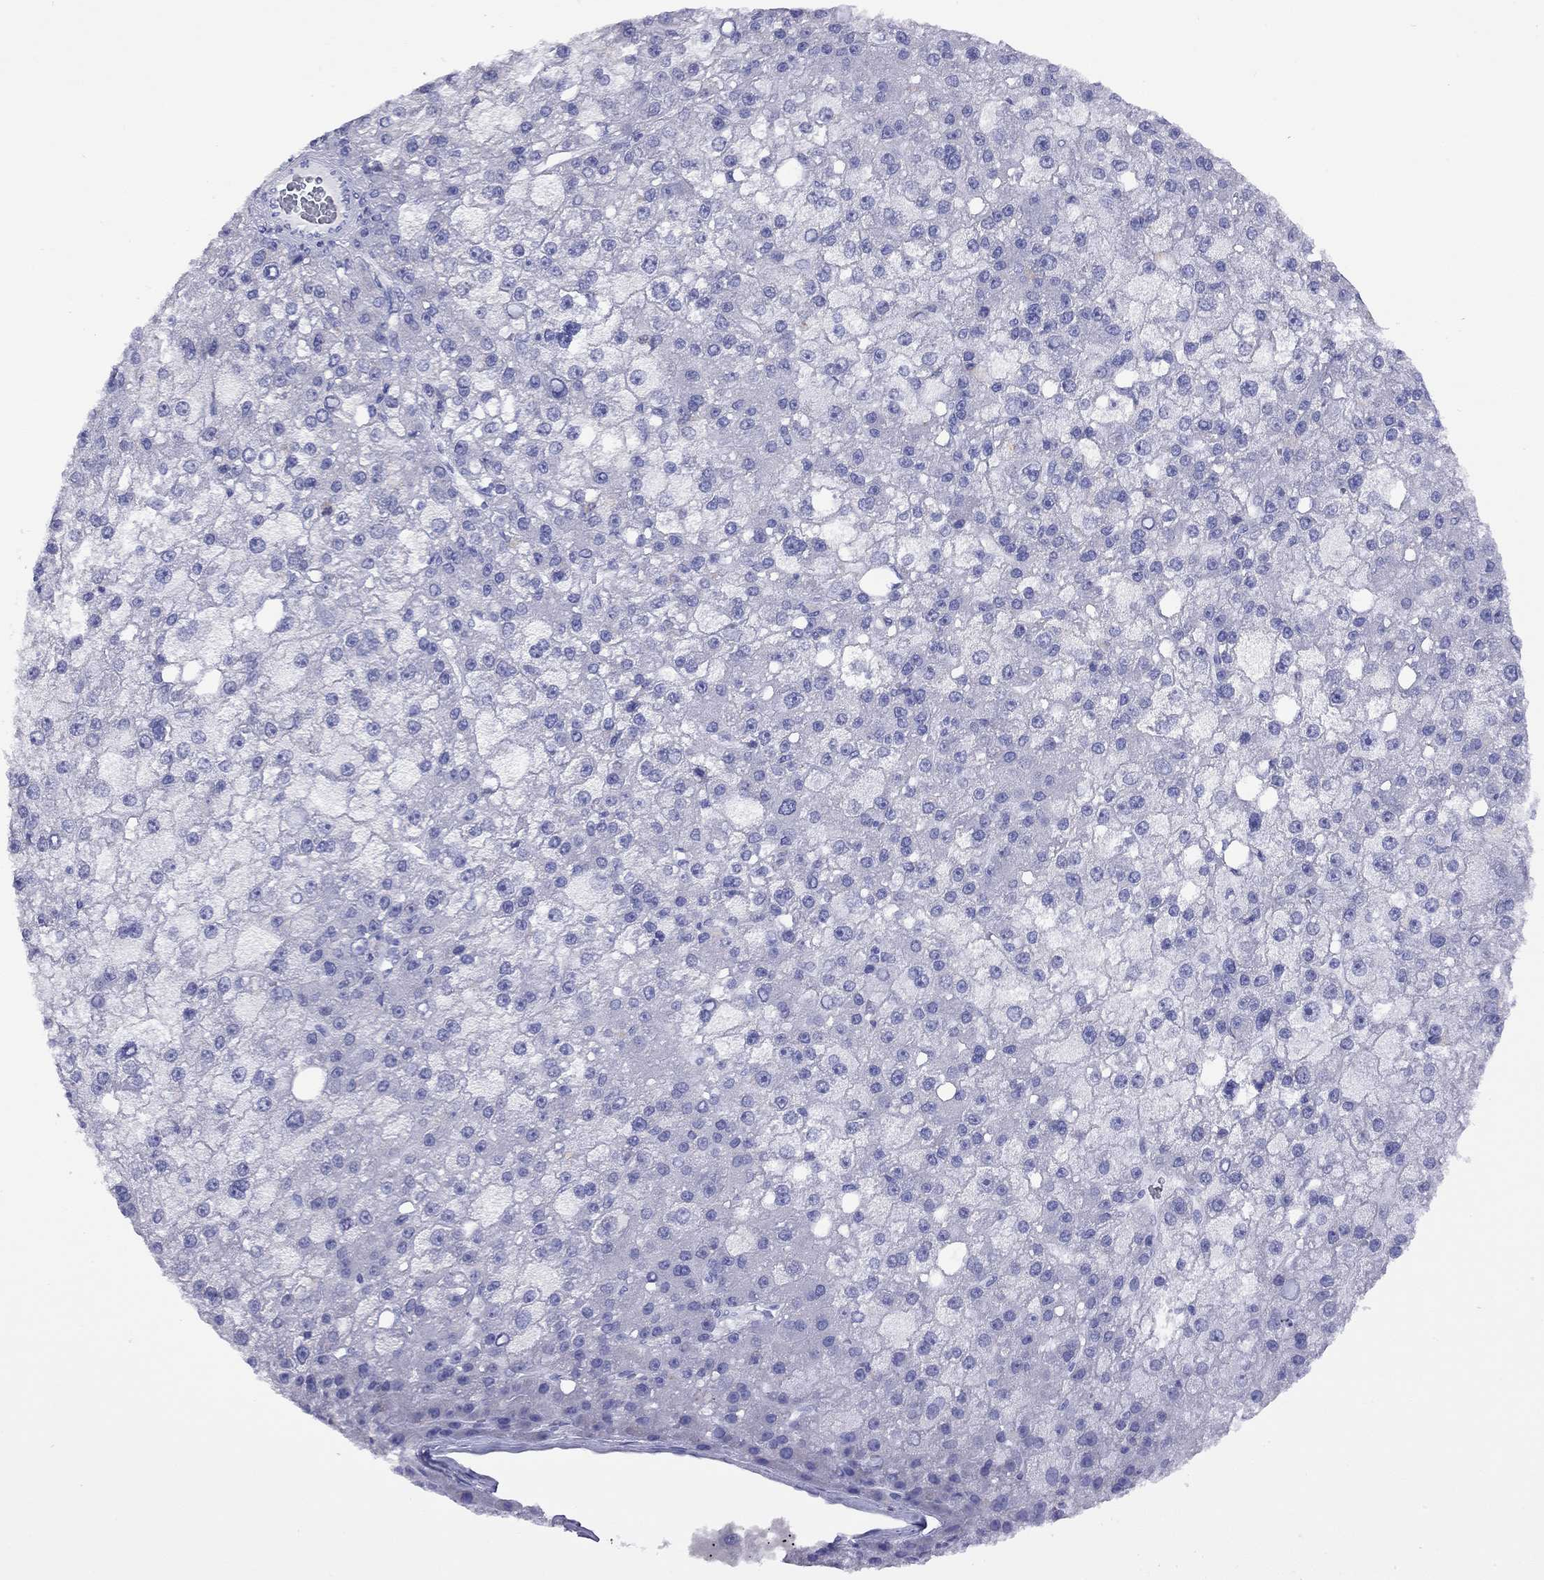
{"staining": {"intensity": "negative", "quantity": "none", "location": "none"}, "tissue": "liver cancer", "cell_type": "Tumor cells", "image_type": "cancer", "snomed": [{"axis": "morphology", "description": "Carcinoma, Hepatocellular, NOS"}, {"axis": "topography", "description": "Liver"}], "caption": "This image is of liver cancer (hepatocellular carcinoma) stained with immunohistochemistry to label a protein in brown with the nuclei are counter-stained blue. There is no staining in tumor cells.", "gene": "FIGLA", "patient": {"sex": "male", "age": 67}}